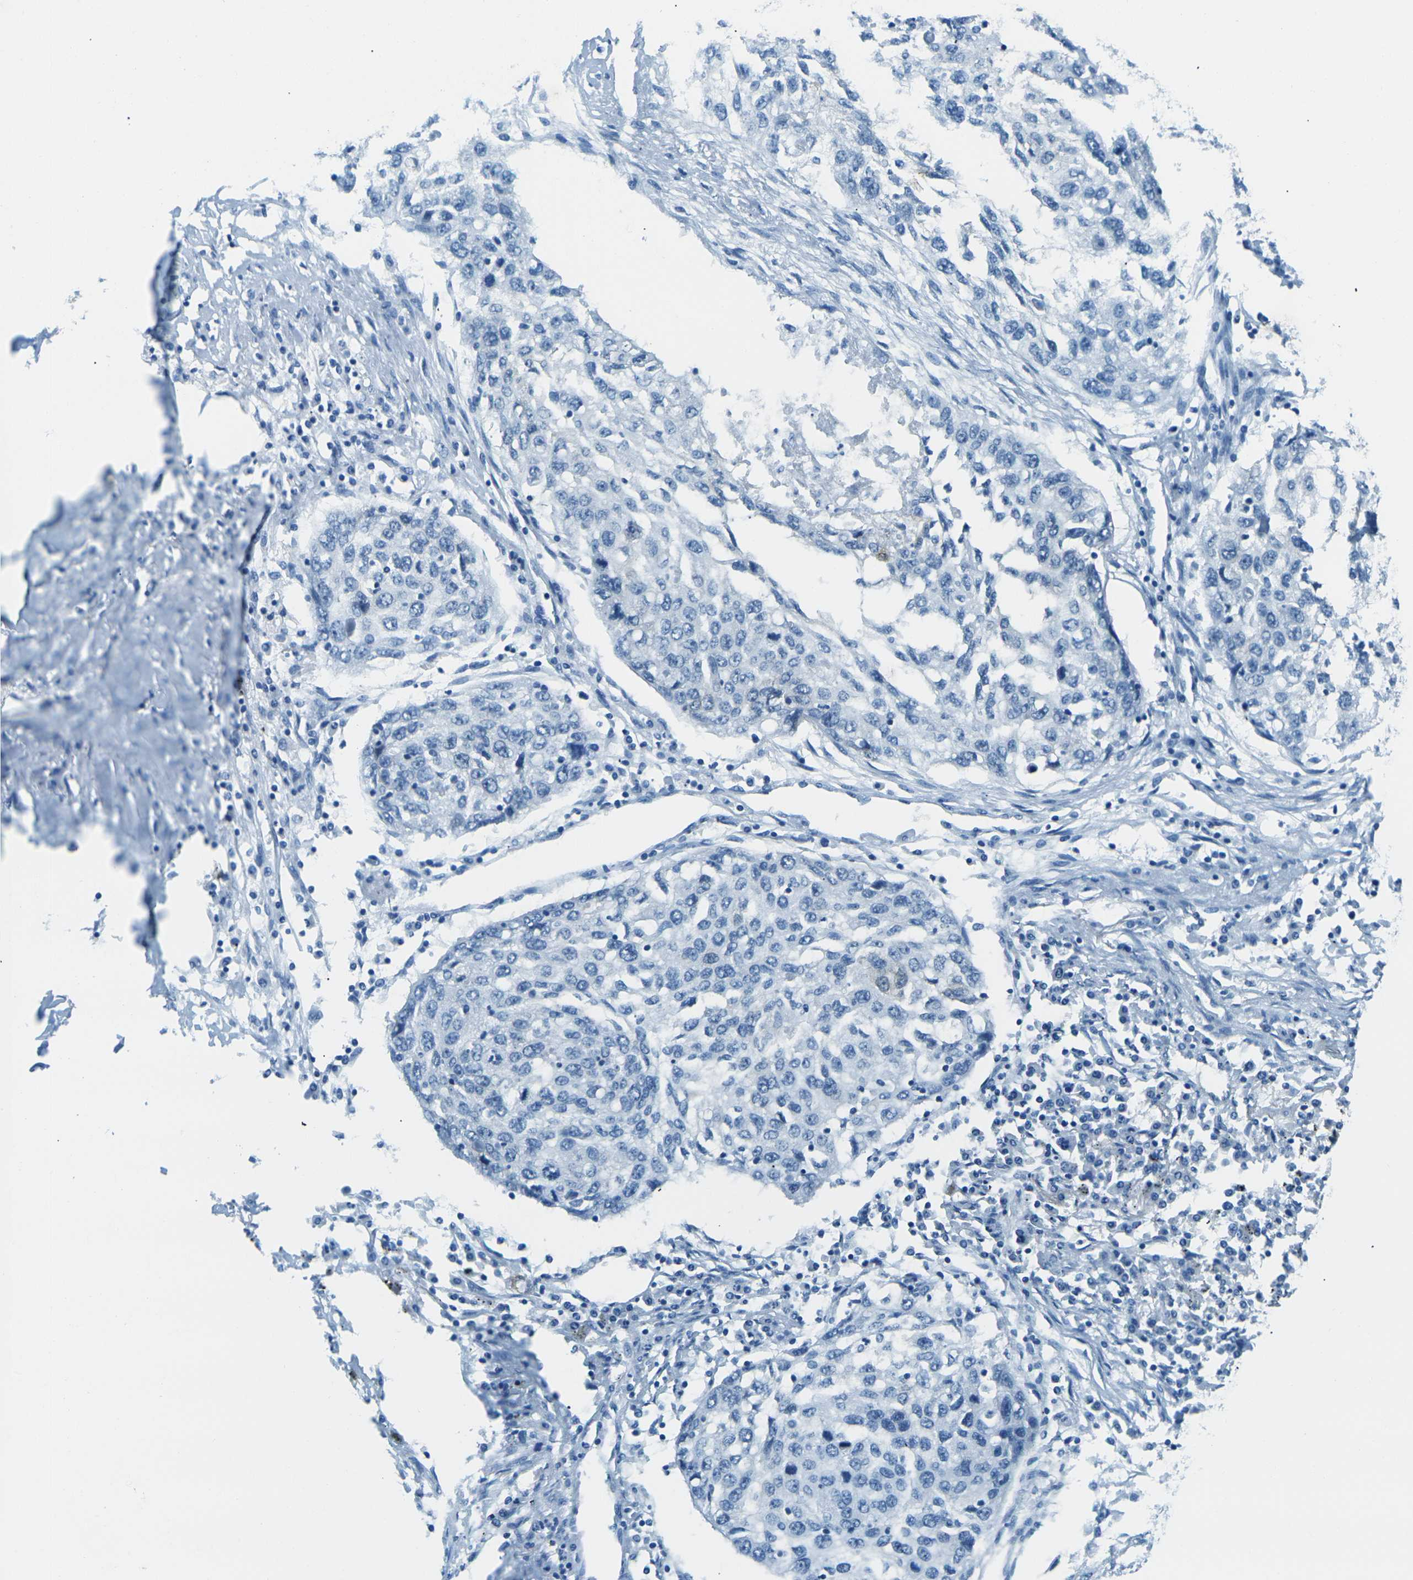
{"staining": {"intensity": "negative", "quantity": "none", "location": "none"}, "tissue": "lung cancer", "cell_type": "Tumor cells", "image_type": "cancer", "snomed": [{"axis": "morphology", "description": "Squamous cell carcinoma, NOS"}, {"axis": "topography", "description": "Lung"}], "caption": "Immunohistochemistry of human lung cancer displays no positivity in tumor cells. (DAB (3,3'-diaminobenzidine) immunohistochemistry (IHC), high magnification).", "gene": "OCLN", "patient": {"sex": "female", "age": 63}}